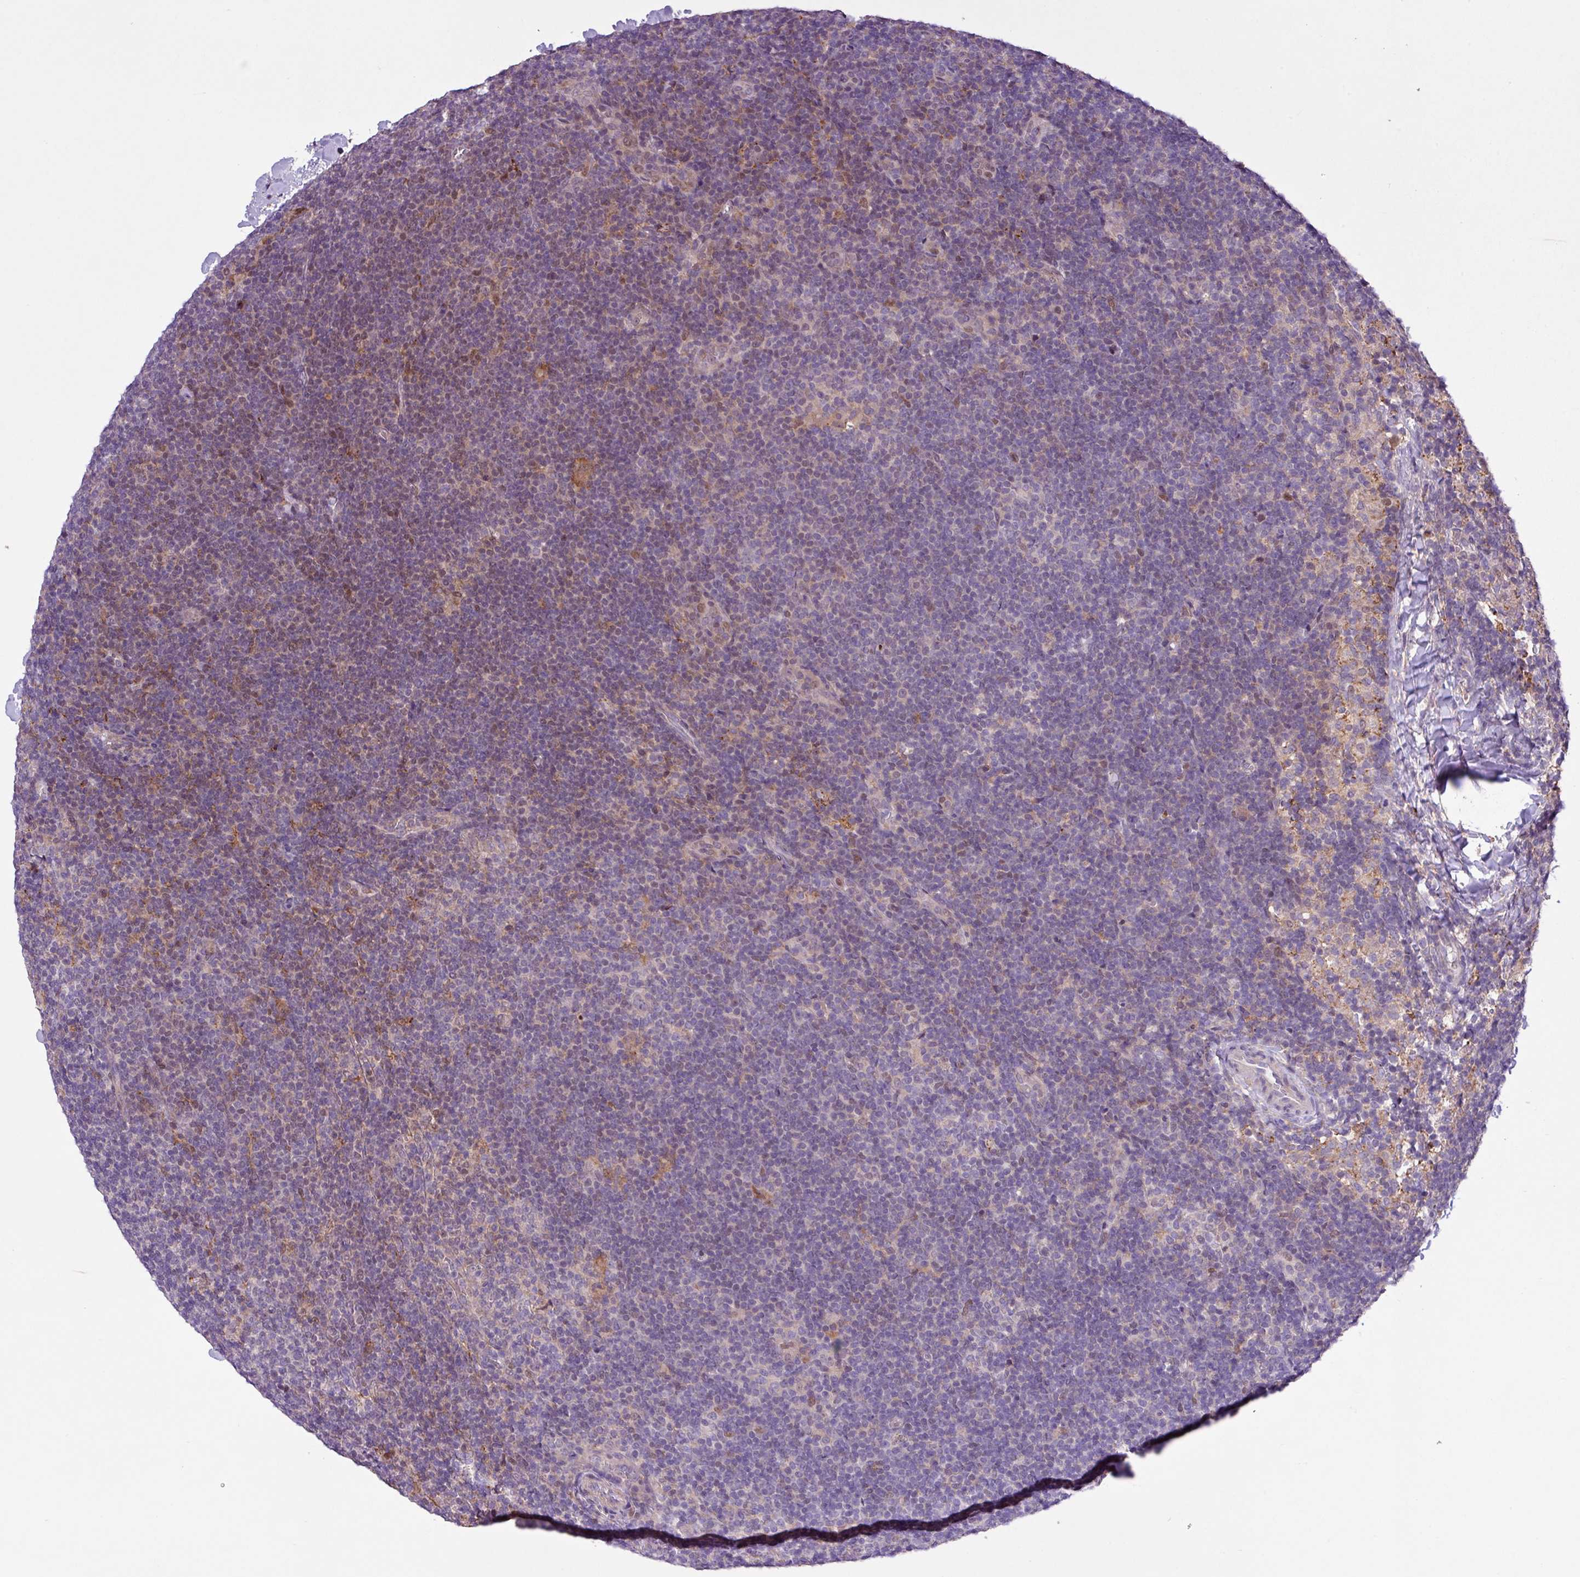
{"staining": {"intensity": "negative", "quantity": "none", "location": "none"}, "tissue": "lymphoma", "cell_type": "Tumor cells", "image_type": "cancer", "snomed": [{"axis": "morphology", "description": "Hodgkin's disease, NOS"}, {"axis": "topography", "description": "Lymph node"}], "caption": "Immunohistochemistry (IHC) histopathology image of neoplastic tissue: lymphoma stained with DAB (3,3'-diaminobenzidine) shows no significant protein positivity in tumor cells. (Immunohistochemistry, brightfield microscopy, high magnification).", "gene": "RPP25L", "patient": {"sex": "female", "age": 57}}